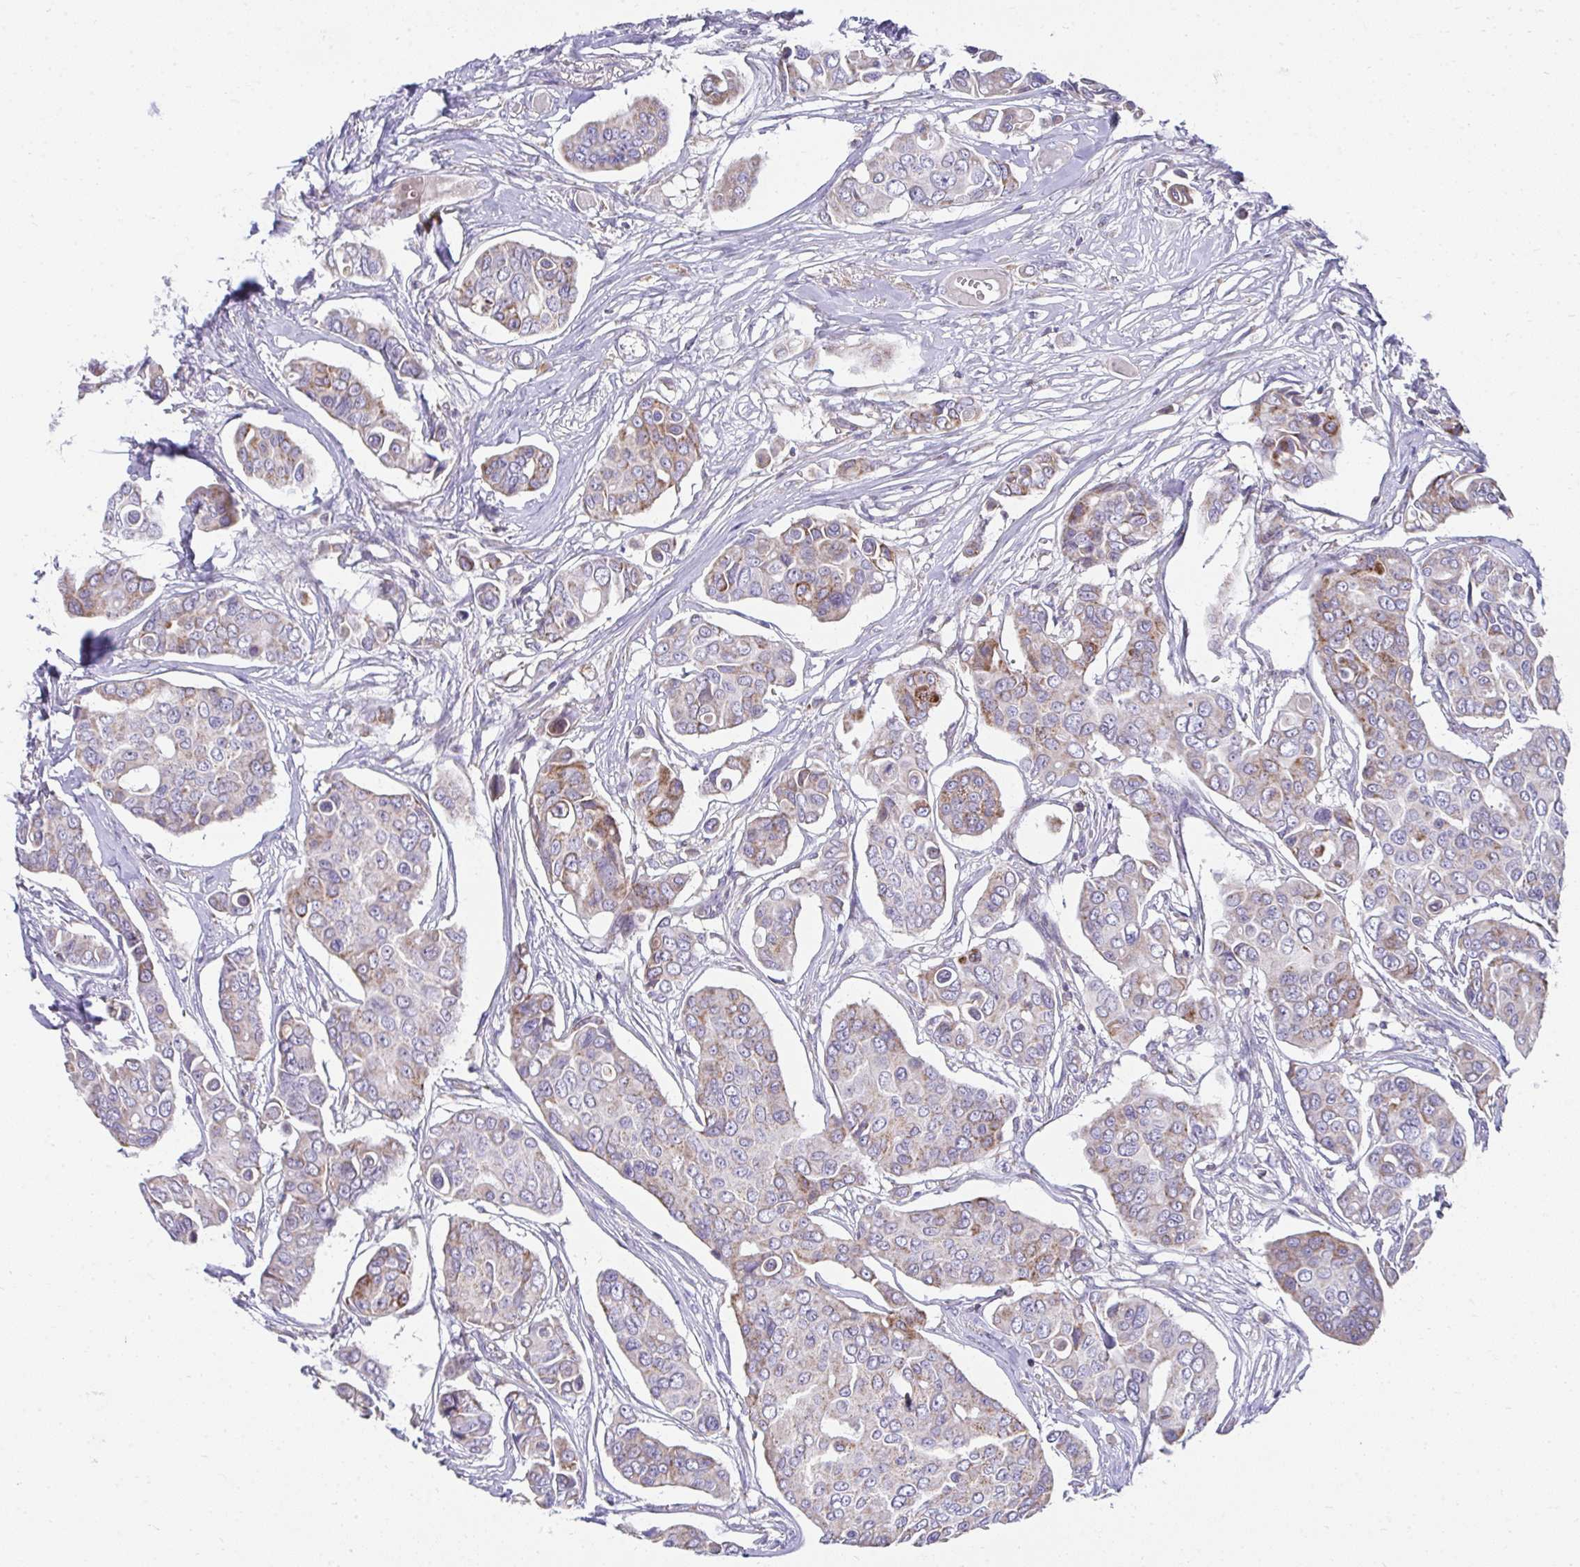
{"staining": {"intensity": "moderate", "quantity": "<25%", "location": "cytoplasmic/membranous"}, "tissue": "breast cancer", "cell_type": "Tumor cells", "image_type": "cancer", "snomed": [{"axis": "morphology", "description": "Duct carcinoma"}, {"axis": "topography", "description": "Breast"}], "caption": "Breast cancer (invasive ductal carcinoma) stained with DAB immunohistochemistry demonstrates low levels of moderate cytoplasmic/membranous positivity in approximately <25% of tumor cells. The staining was performed using DAB (3,3'-diaminobenzidine) to visualize the protein expression in brown, while the nuclei were stained in blue with hematoxylin (Magnification: 20x).", "gene": "PRRG3", "patient": {"sex": "female", "age": 54}}